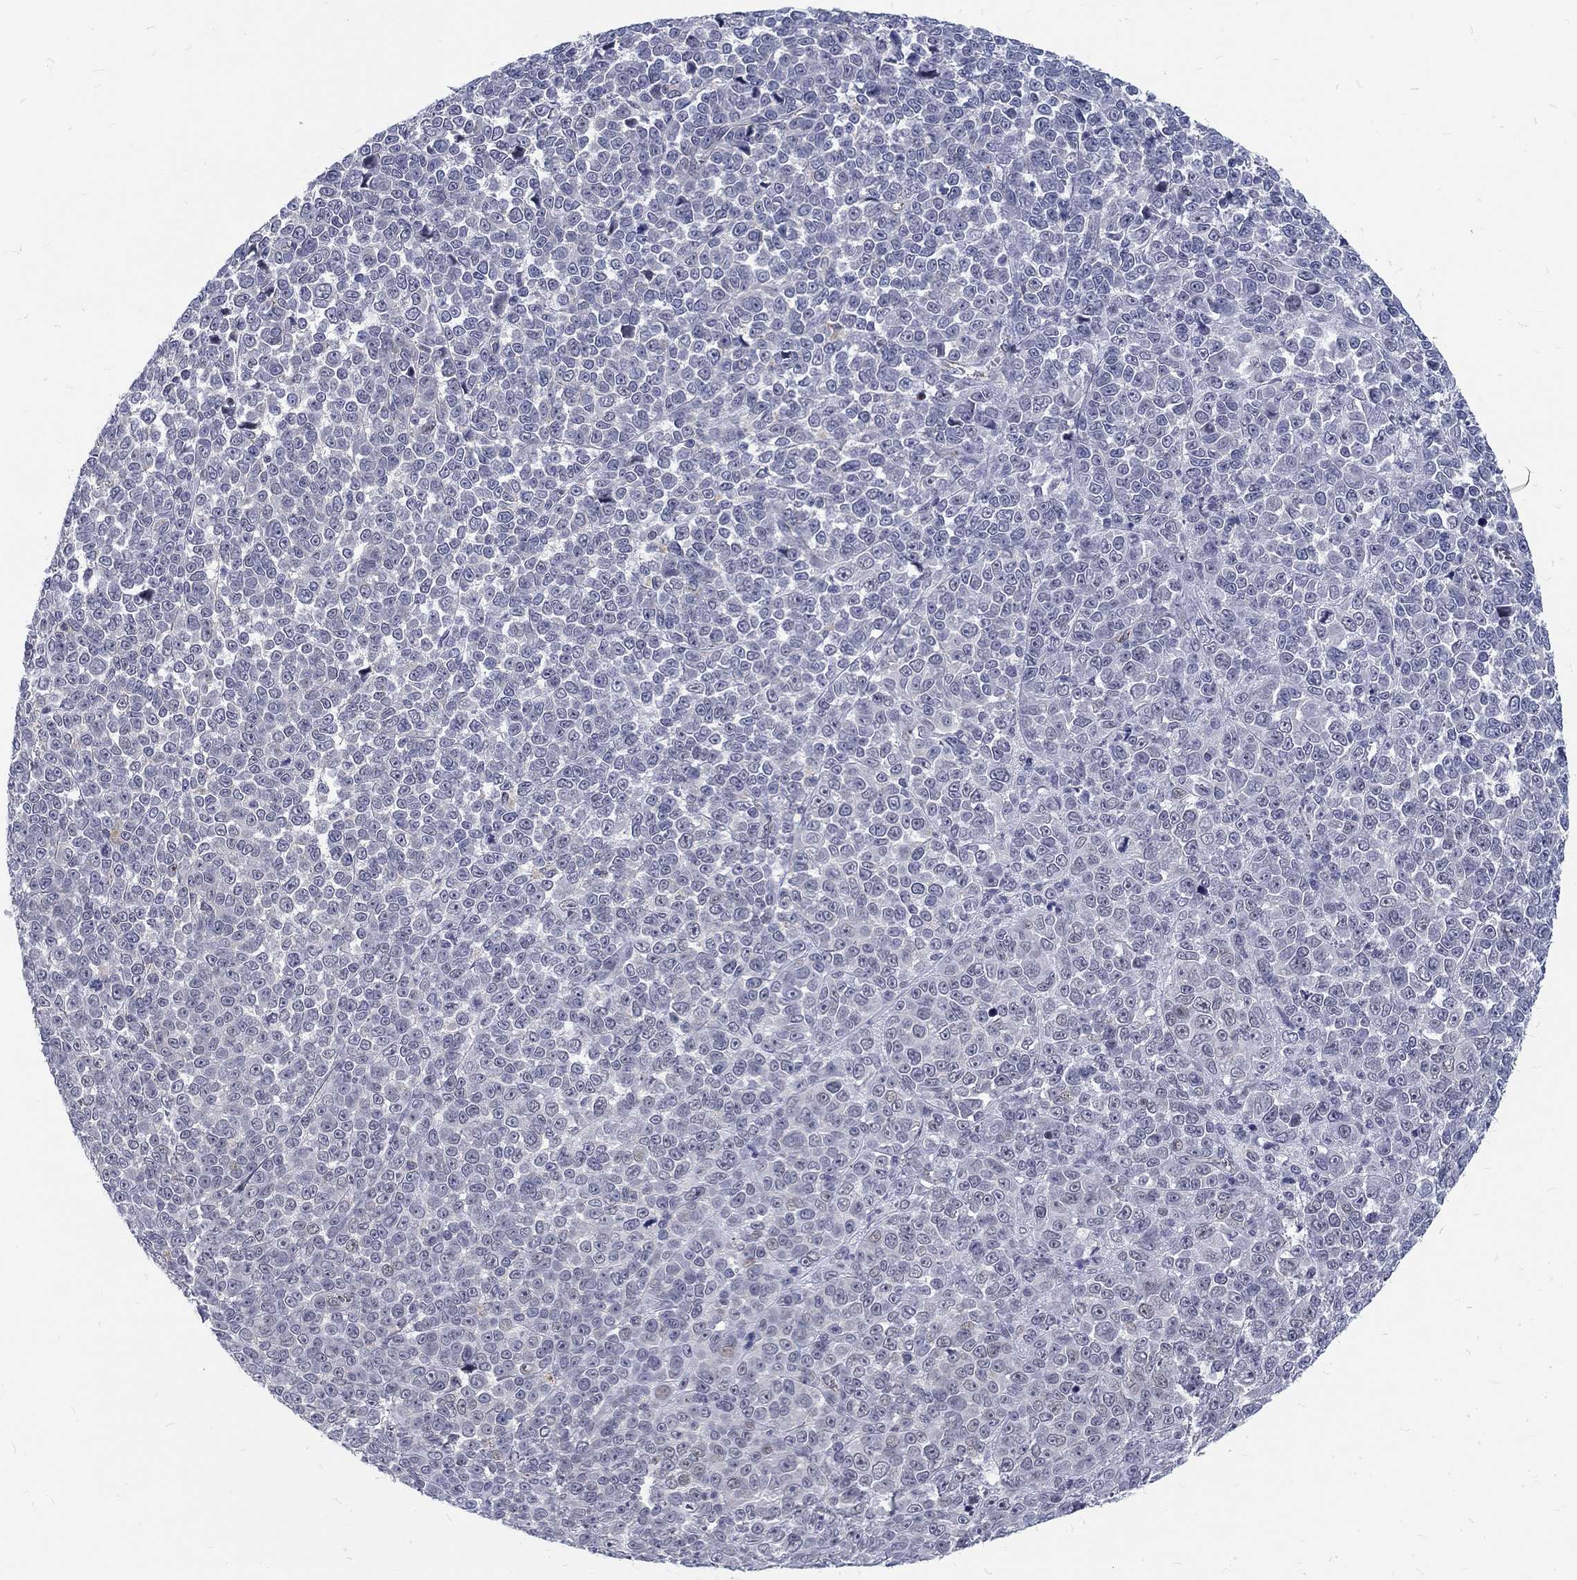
{"staining": {"intensity": "negative", "quantity": "none", "location": "none"}, "tissue": "melanoma", "cell_type": "Tumor cells", "image_type": "cancer", "snomed": [{"axis": "morphology", "description": "Malignant melanoma, NOS"}, {"axis": "topography", "description": "Skin"}], "caption": "Immunohistochemistry (IHC) image of neoplastic tissue: human melanoma stained with DAB (3,3'-diaminobenzidine) exhibits no significant protein expression in tumor cells.", "gene": "PHKA1", "patient": {"sex": "female", "age": 95}}